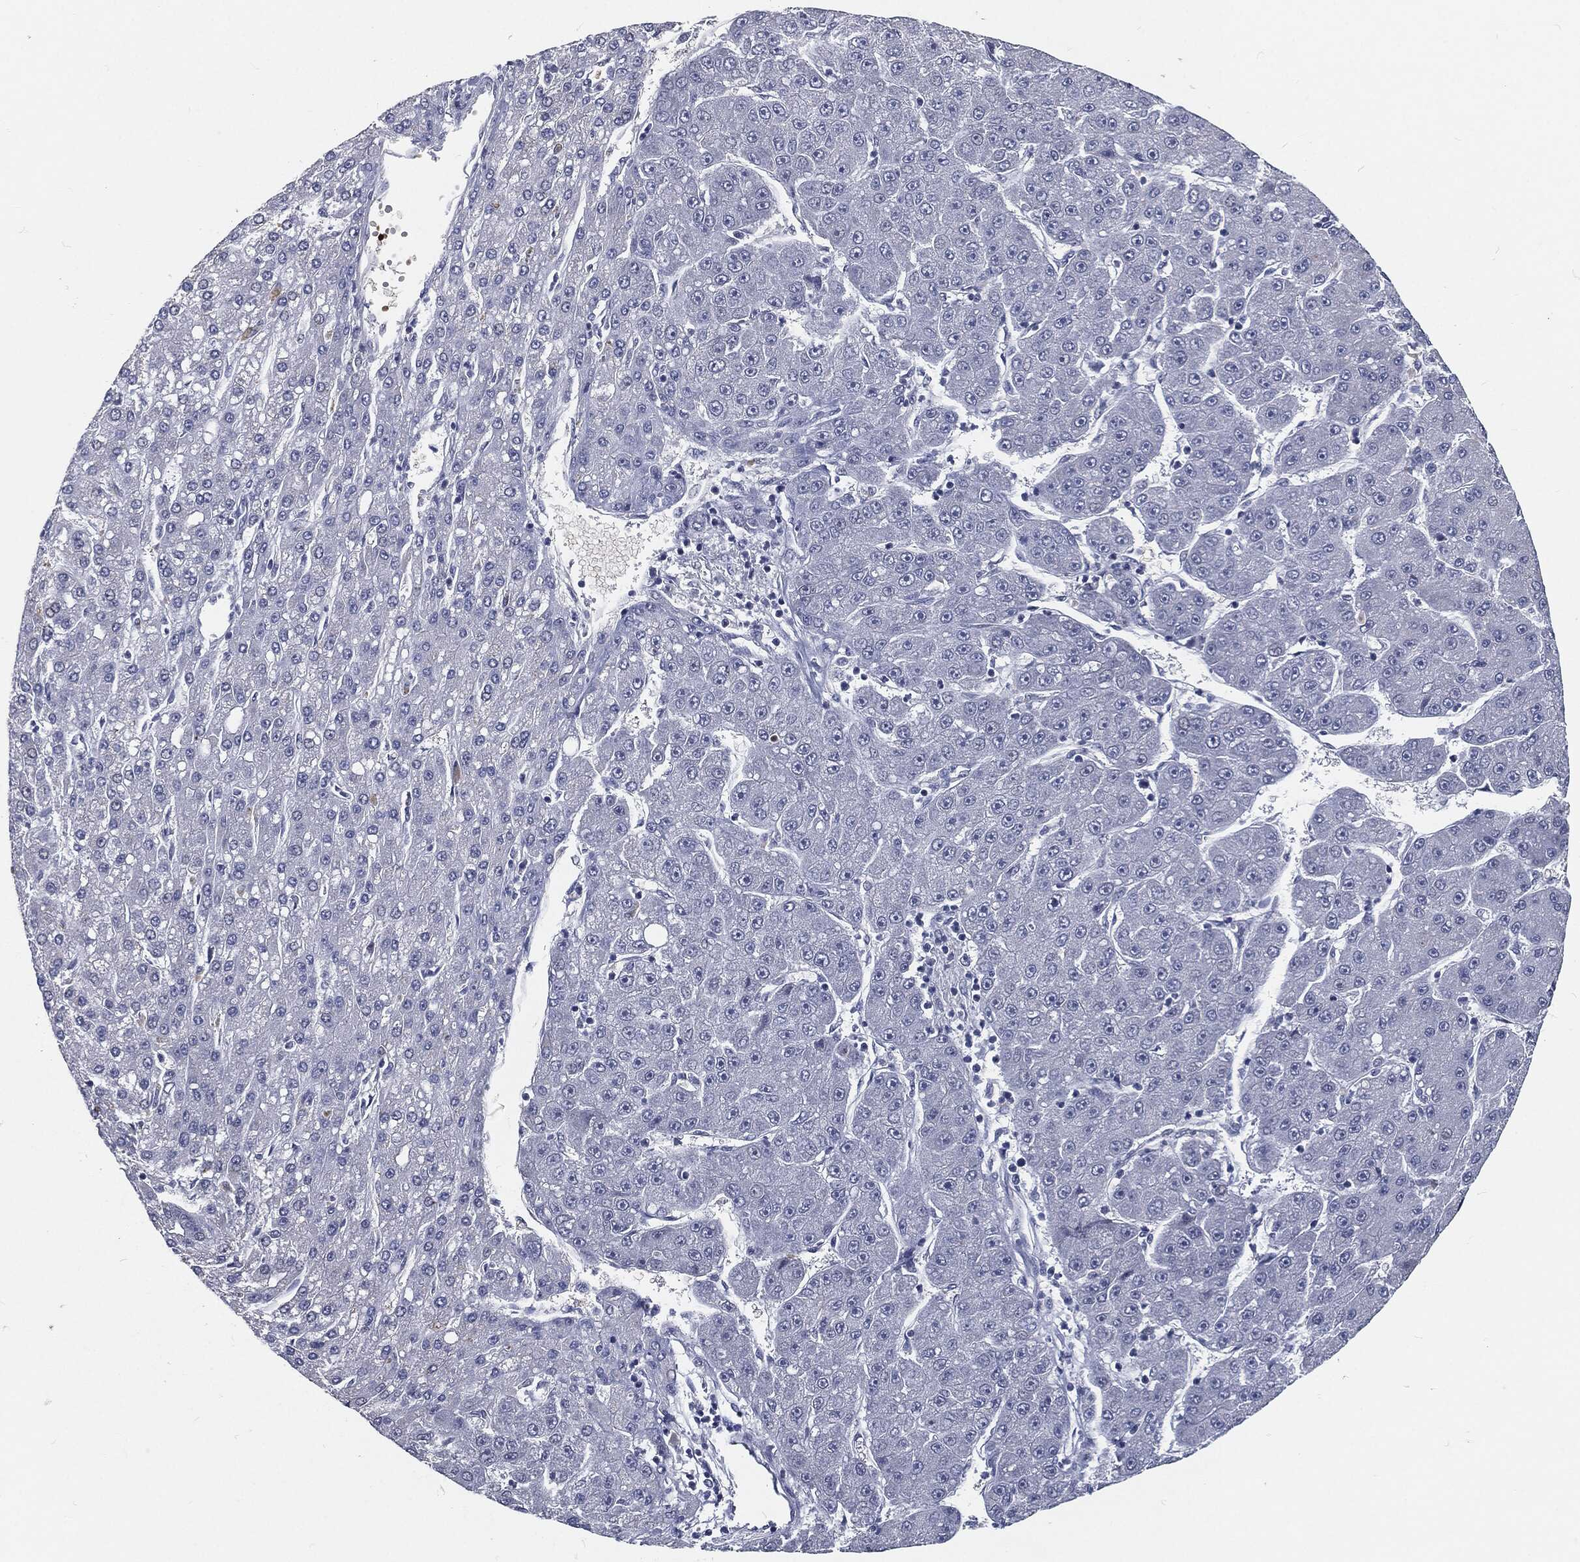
{"staining": {"intensity": "negative", "quantity": "none", "location": "none"}, "tissue": "liver cancer", "cell_type": "Tumor cells", "image_type": "cancer", "snomed": [{"axis": "morphology", "description": "Carcinoma, Hepatocellular, NOS"}, {"axis": "topography", "description": "Liver"}], "caption": "Histopathology image shows no significant protein positivity in tumor cells of liver cancer.", "gene": "ANXA1", "patient": {"sex": "male", "age": 67}}